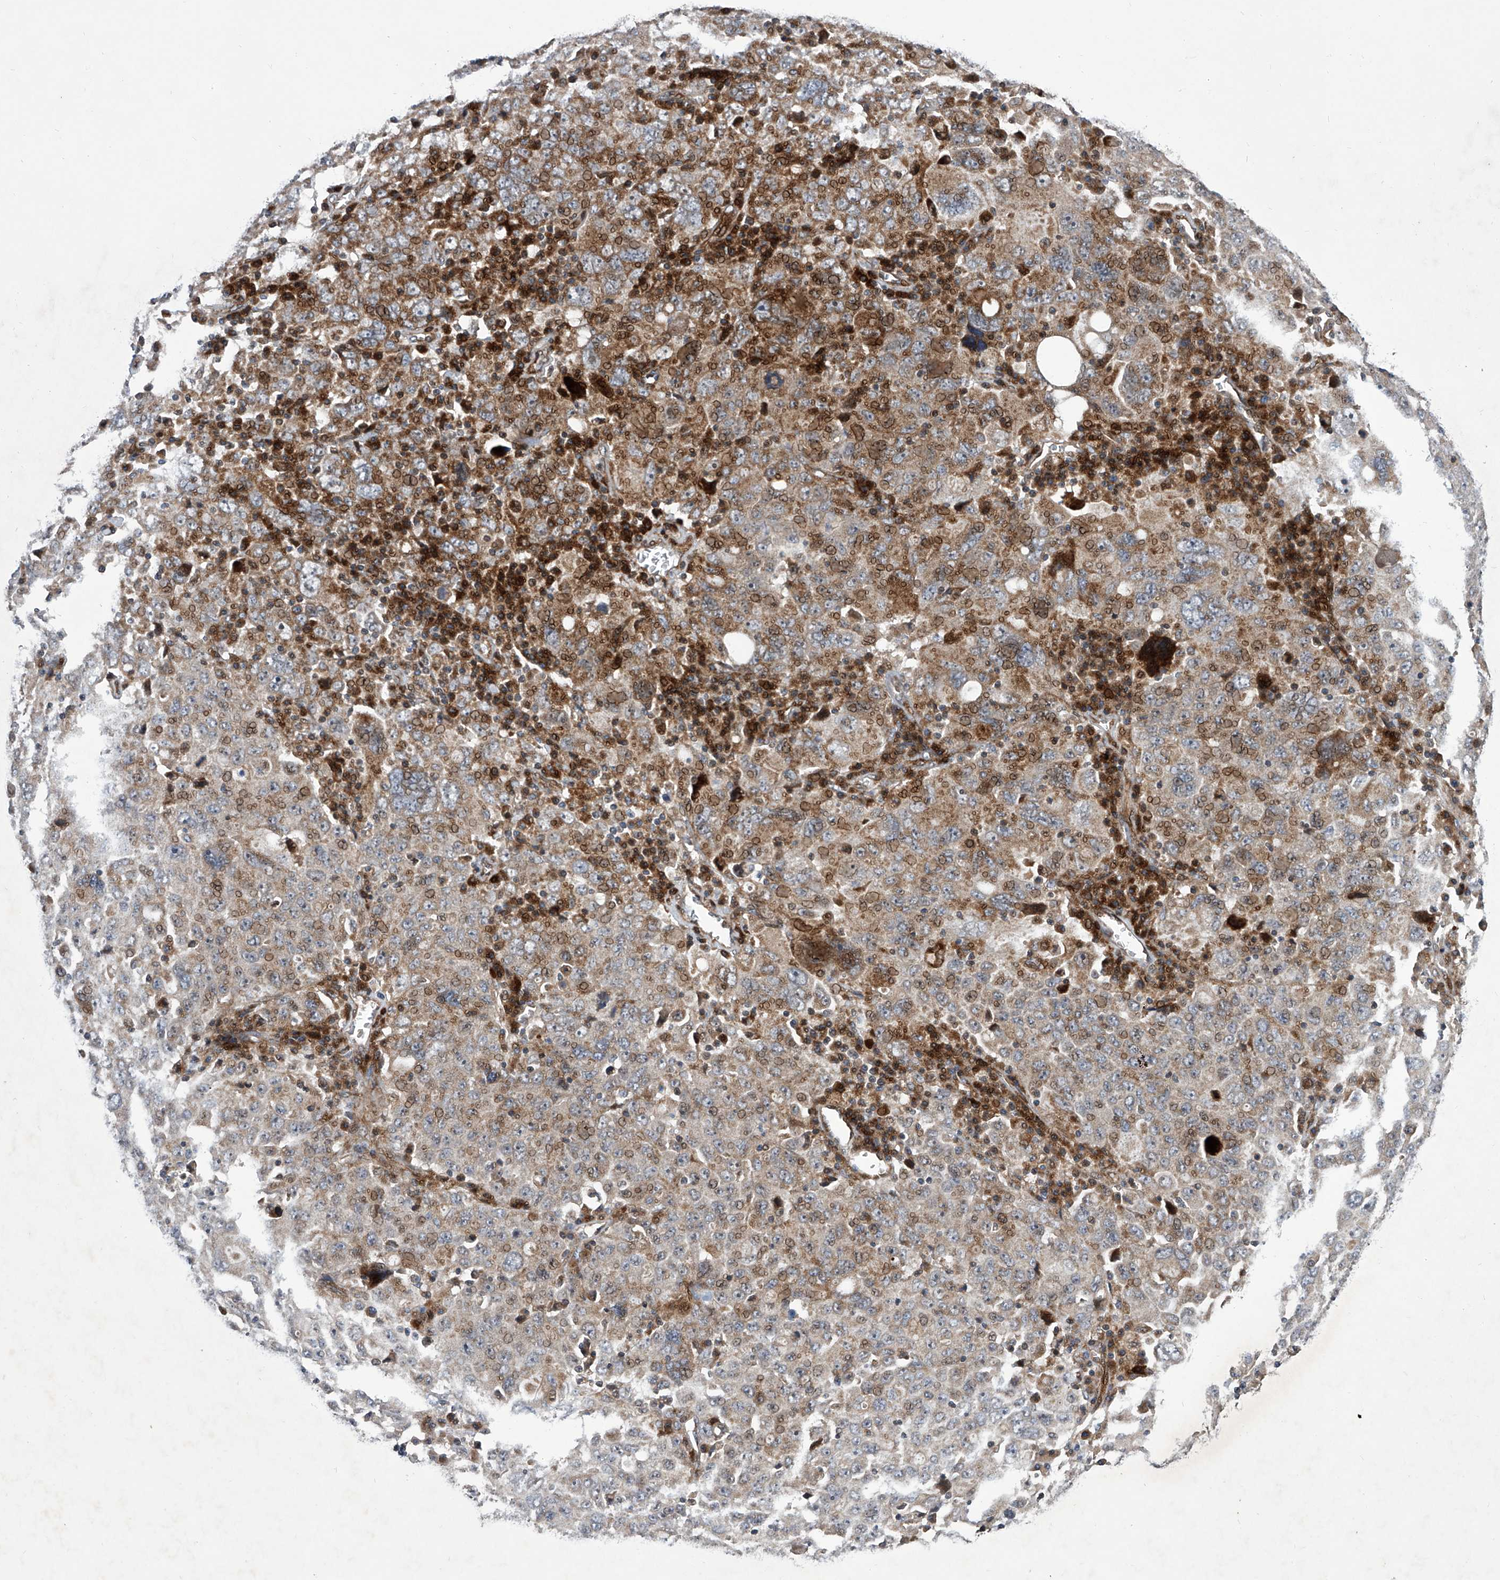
{"staining": {"intensity": "moderate", "quantity": ">75%", "location": "cytoplasmic/membranous"}, "tissue": "ovarian cancer", "cell_type": "Tumor cells", "image_type": "cancer", "snomed": [{"axis": "morphology", "description": "Carcinoma, endometroid"}, {"axis": "topography", "description": "Ovary"}], "caption": "Brown immunohistochemical staining in ovarian cancer shows moderate cytoplasmic/membranous staining in about >75% of tumor cells.", "gene": "USF3", "patient": {"sex": "female", "age": 62}}